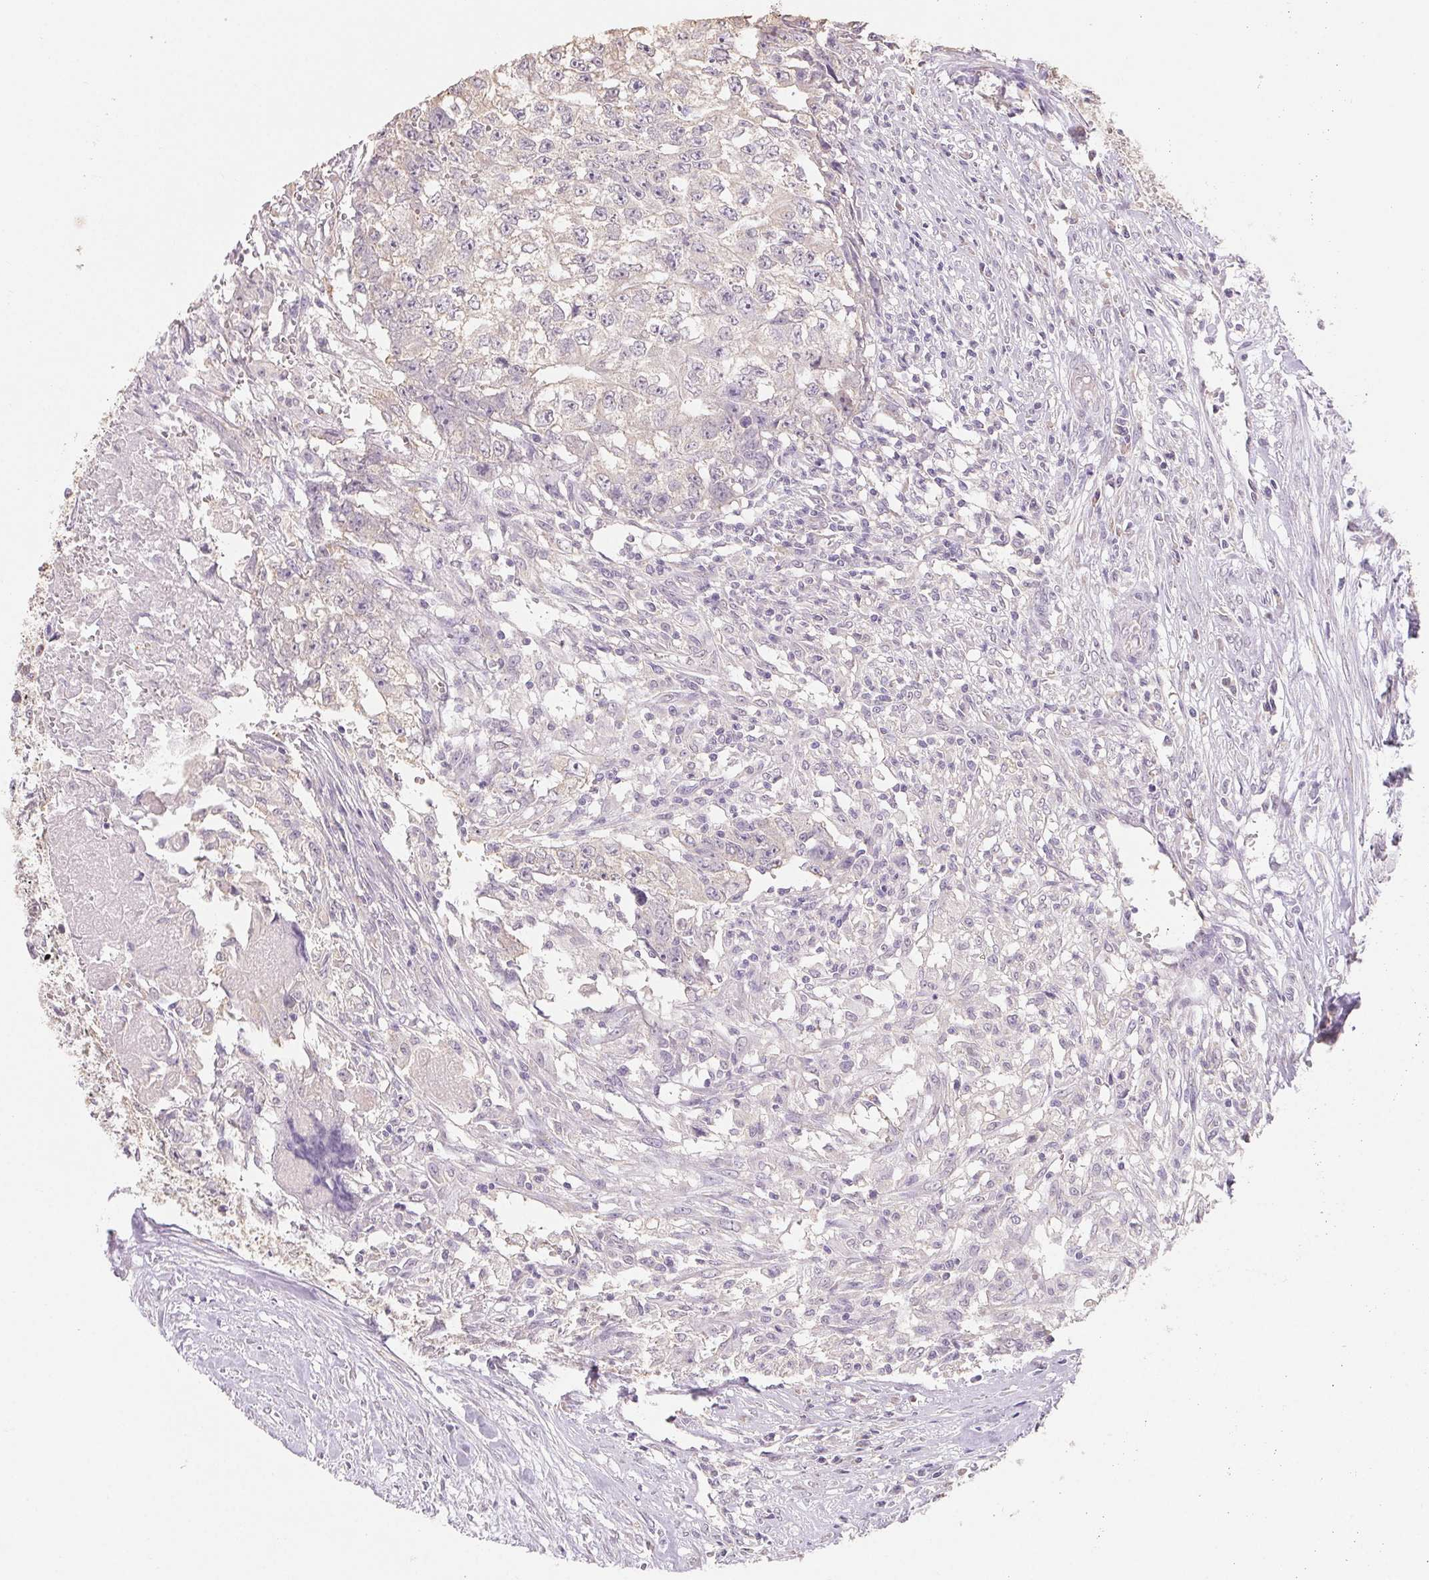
{"staining": {"intensity": "negative", "quantity": "none", "location": "none"}, "tissue": "testis cancer", "cell_type": "Tumor cells", "image_type": "cancer", "snomed": [{"axis": "morphology", "description": "Carcinoma, Embryonal, NOS"}, {"axis": "morphology", "description": "Teratoma, malignant, NOS"}, {"axis": "topography", "description": "Testis"}], "caption": "Immunohistochemistry (IHC) histopathology image of neoplastic tissue: testis teratoma (malignant) stained with DAB (3,3'-diaminobenzidine) reveals no significant protein expression in tumor cells.", "gene": "MAP7D2", "patient": {"sex": "male", "age": 24}}